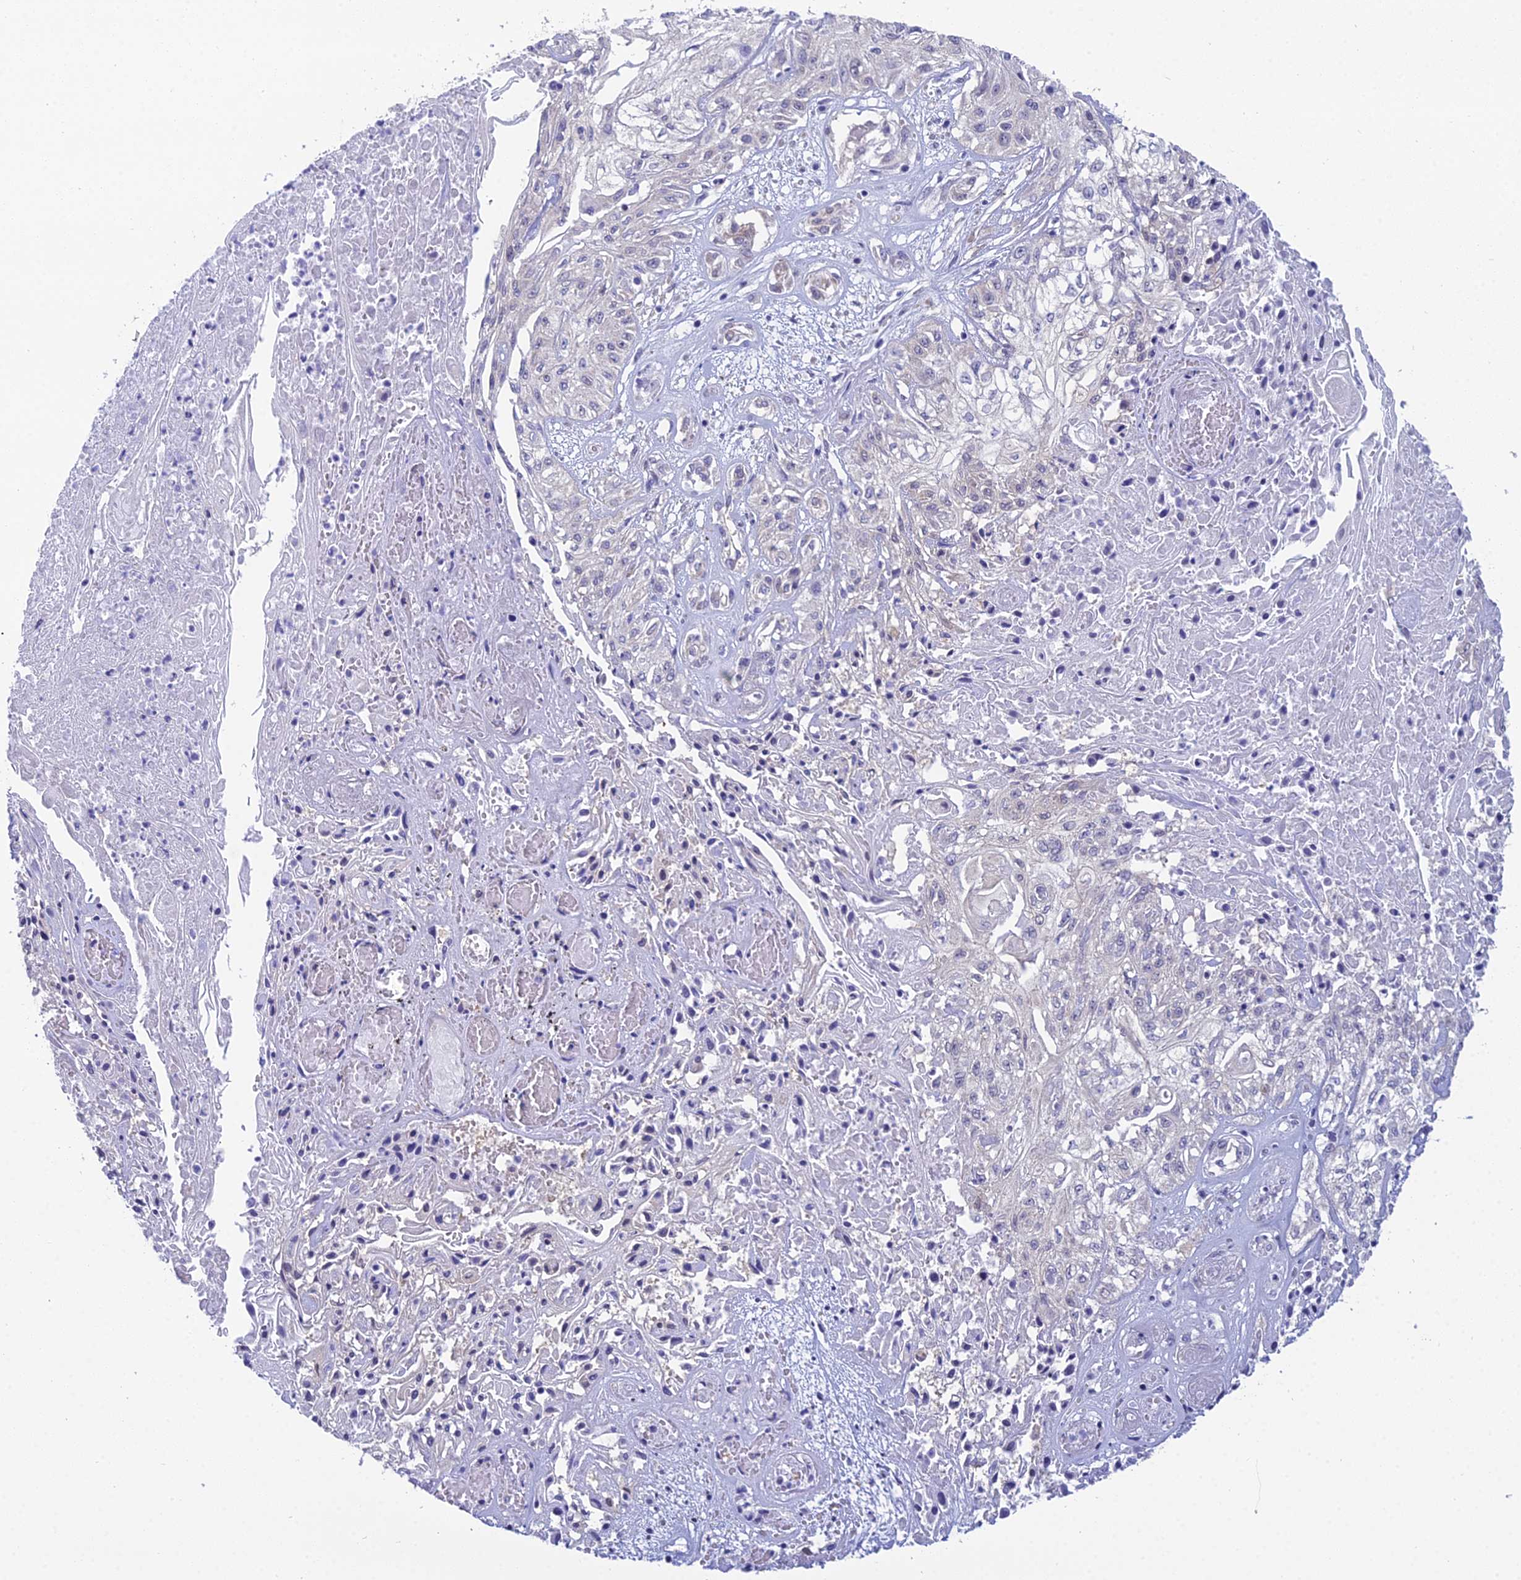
{"staining": {"intensity": "negative", "quantity": "none", "location": "none"}, "tissue": "skin cancer", "cell_type": "Tumor cells", "image_type": "cancer", "snomed": [{"axis": "morphology", "description": "Squamous cell carcinoma, NOS"}, {"axis": "morphology", "description": "Squamous cell carcinoma, metastatic, NOS"}, {"axis": "topography", "description": "Skin"}, {"axis": "topography", "description": "Lymph node"}], "caption": "Tumor cells are negative for protein expression in human skin cancer (metastatic squamous cell carcinoma).", "gene": "GNPNAT1", "patient": {"sex": "male", "age": 75}}